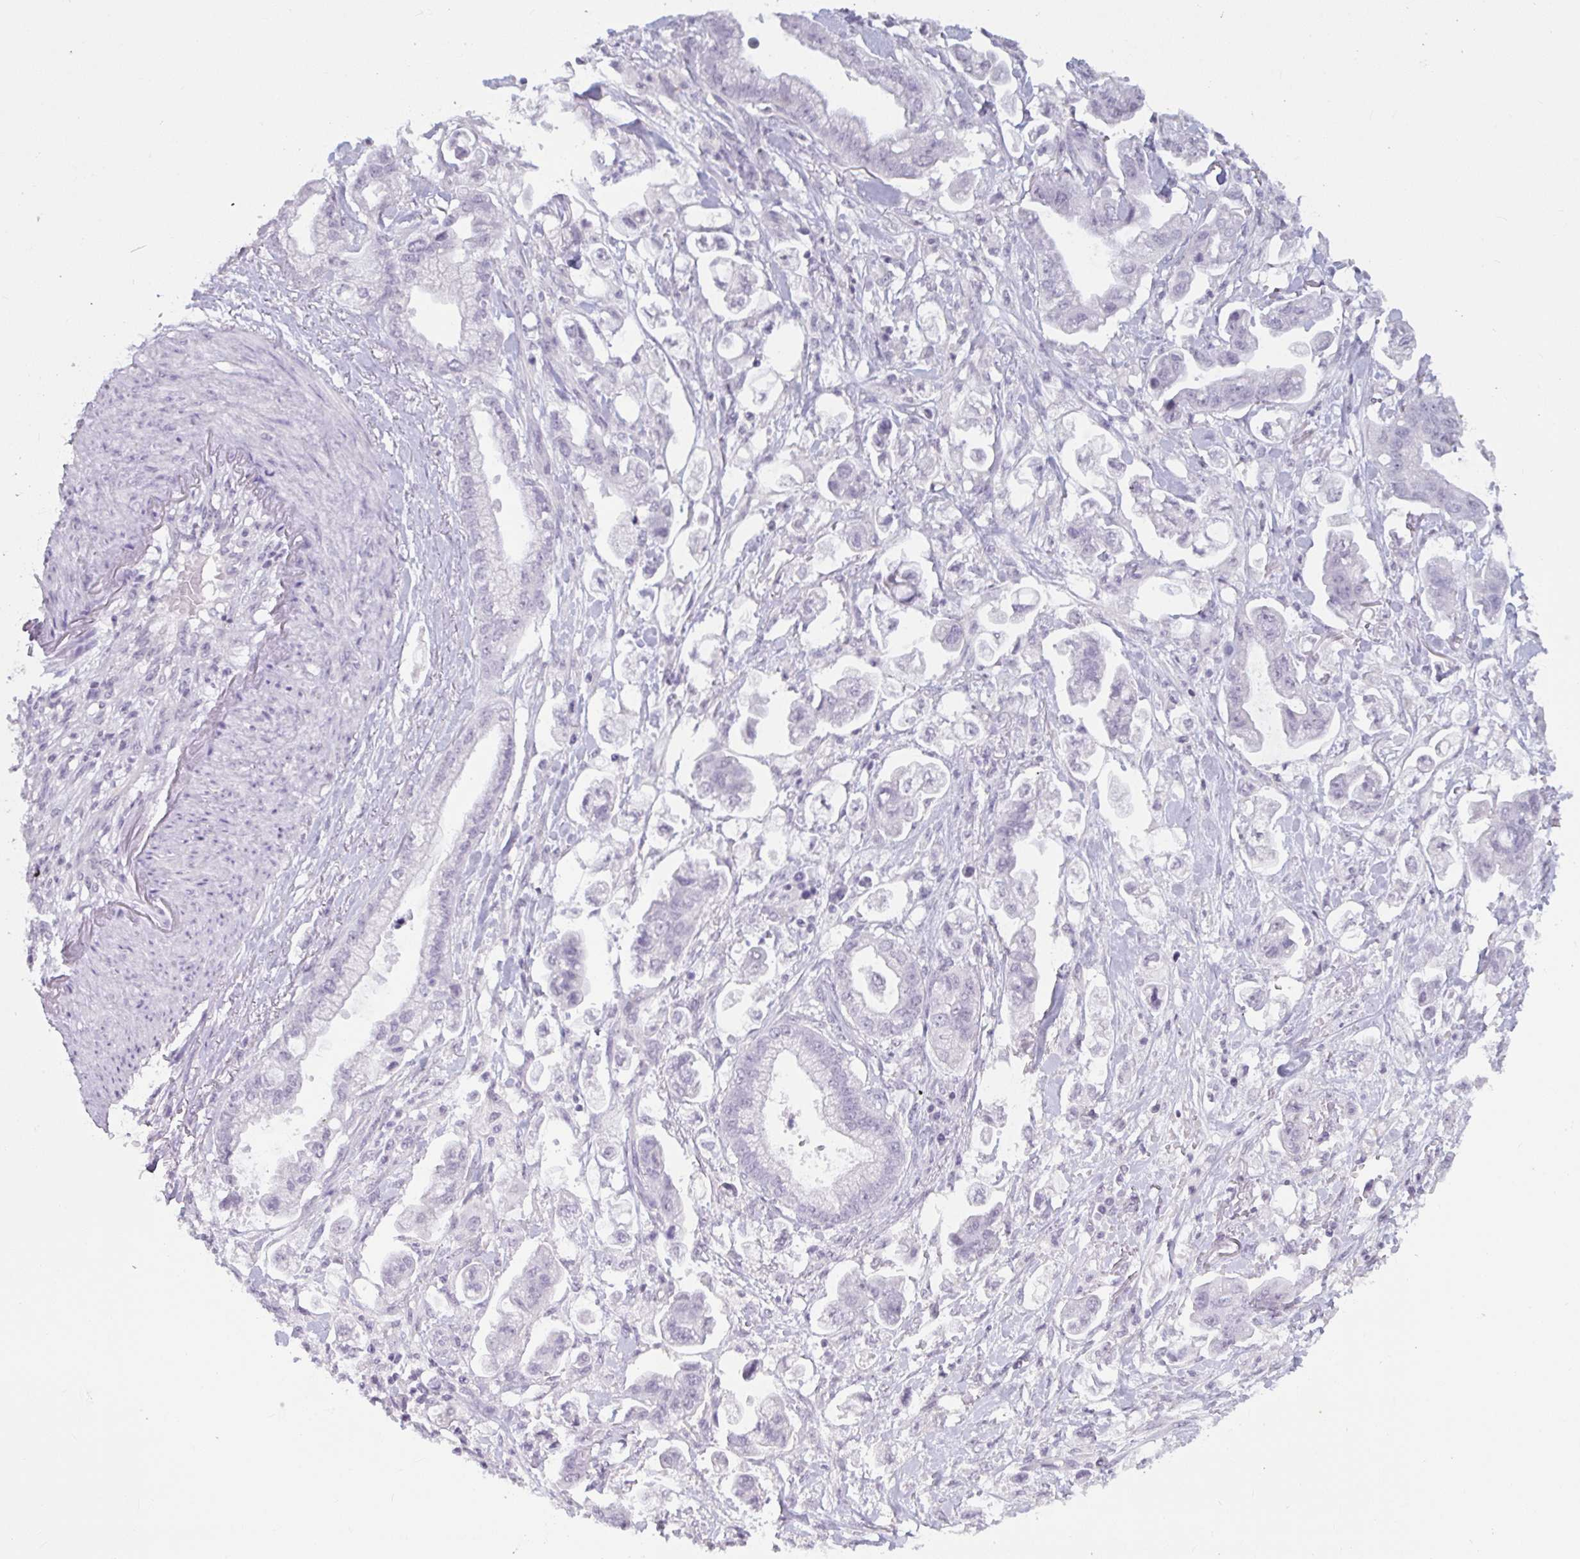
{"staining": {"intensity": "negative", "quantity": "none", "location": "none"}, "tissue": "stomach cancer", "cell_type": "Tumor cells", "image_type": "cancer", "snomed": [{"axis": "morphology", "description": "Adenocarcinoma, NOS"}, {"axis": "topography", "description": "Stomach"}], "caption": "Tumor cells are negative for protein expression in human stomach cancer.", "gene": "TBC1D4", "patient": {"sex": "male", "age": 62}}